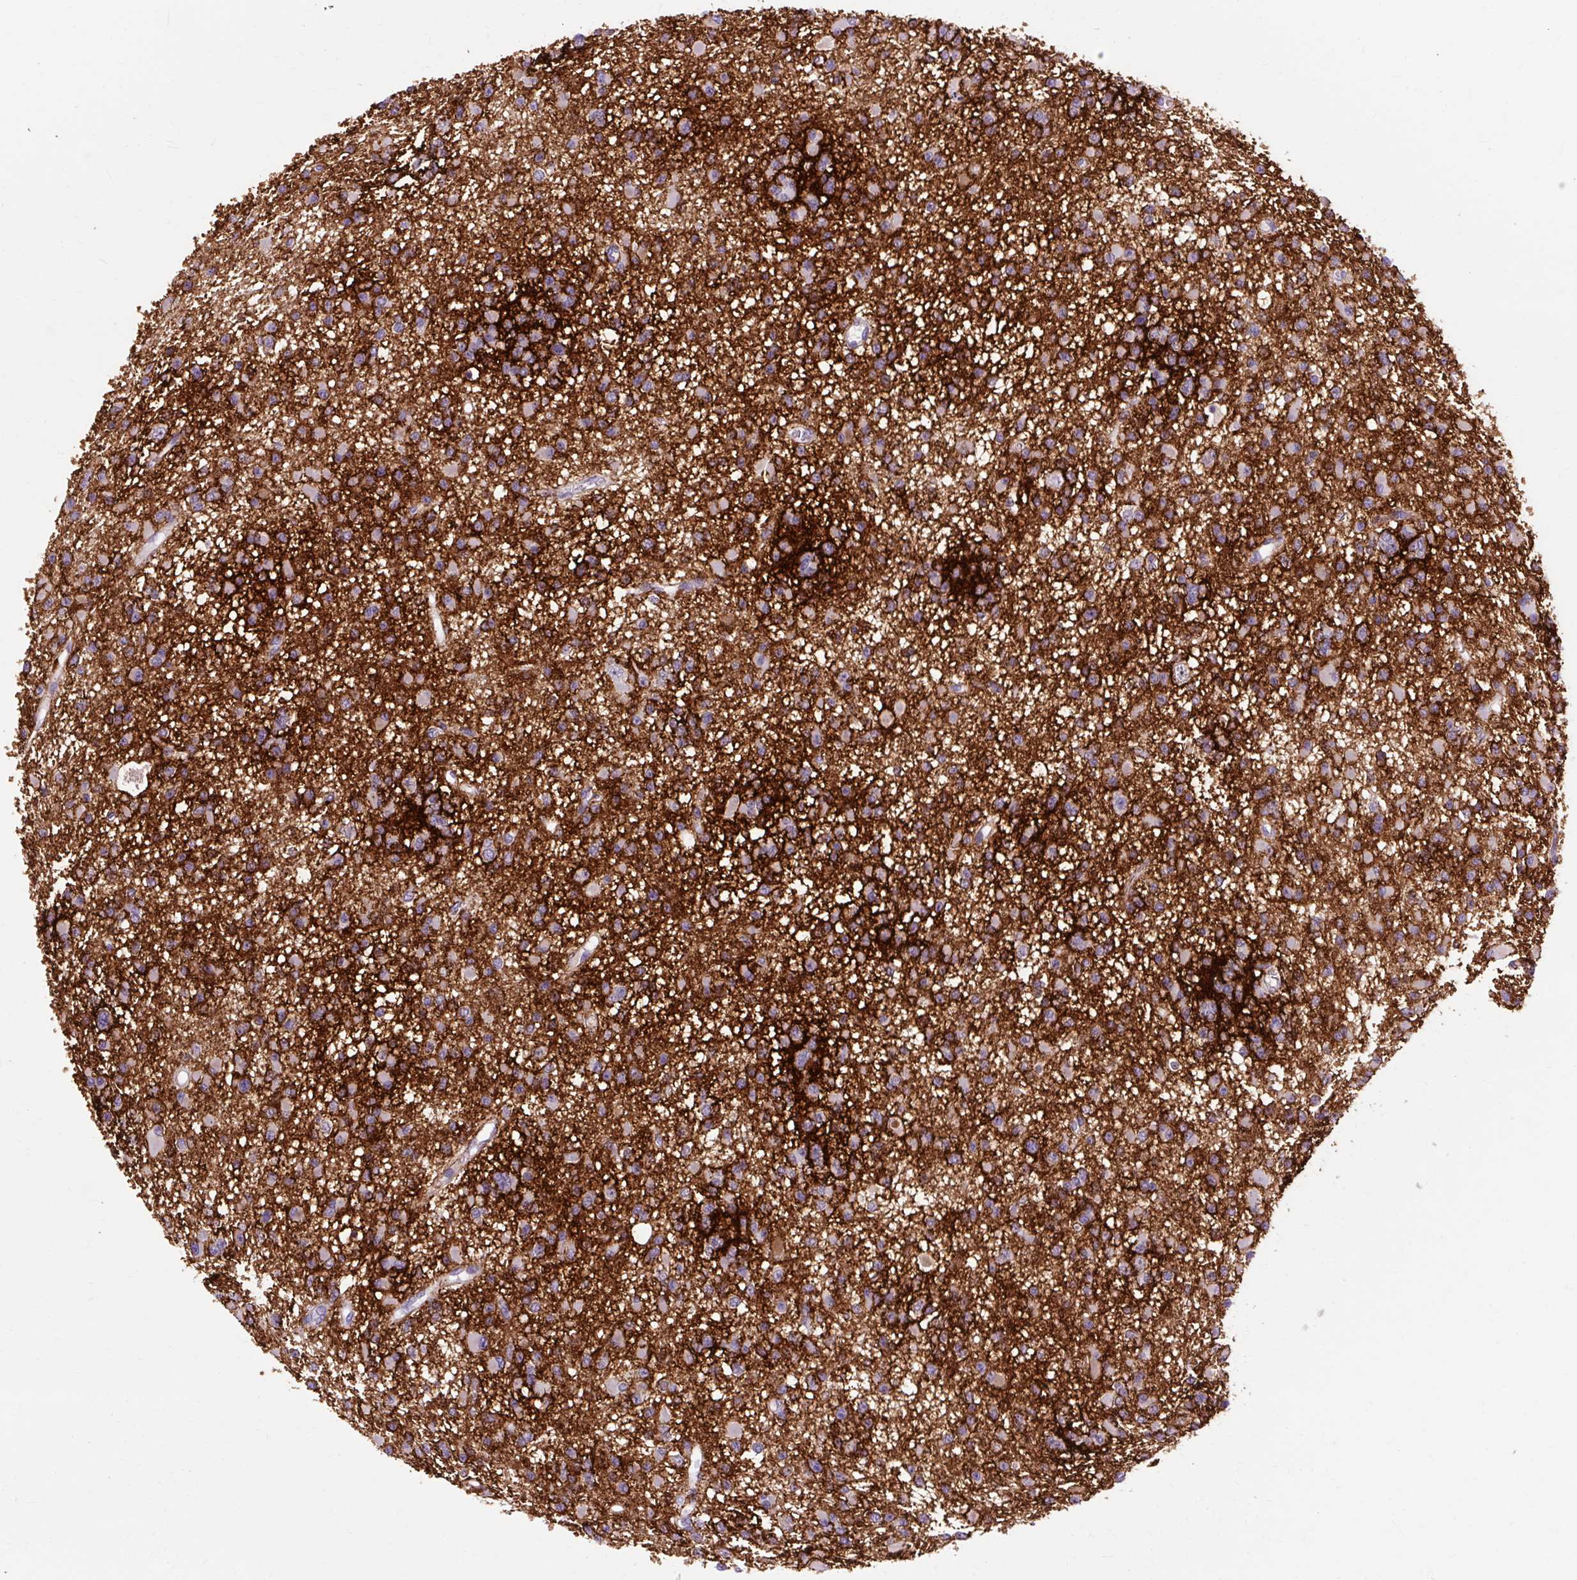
{"staining": {"intensity": "negative", "quantity": "none", "location": "none"}, "tissue": "glioma", "cell_type": "Tumor cells", "image_type": "cancer", "snomed": [{"axis": "morphology", "description": "Glioma, malignant, Low grade"}, {"axis": "topography", "description": "Brain"}], "caption": "Tumor cells are negative for brown protein staining in malignant glioma (low-grade).", "gene": "OOEP", "patient": {"sex": "female", "age": 22}}